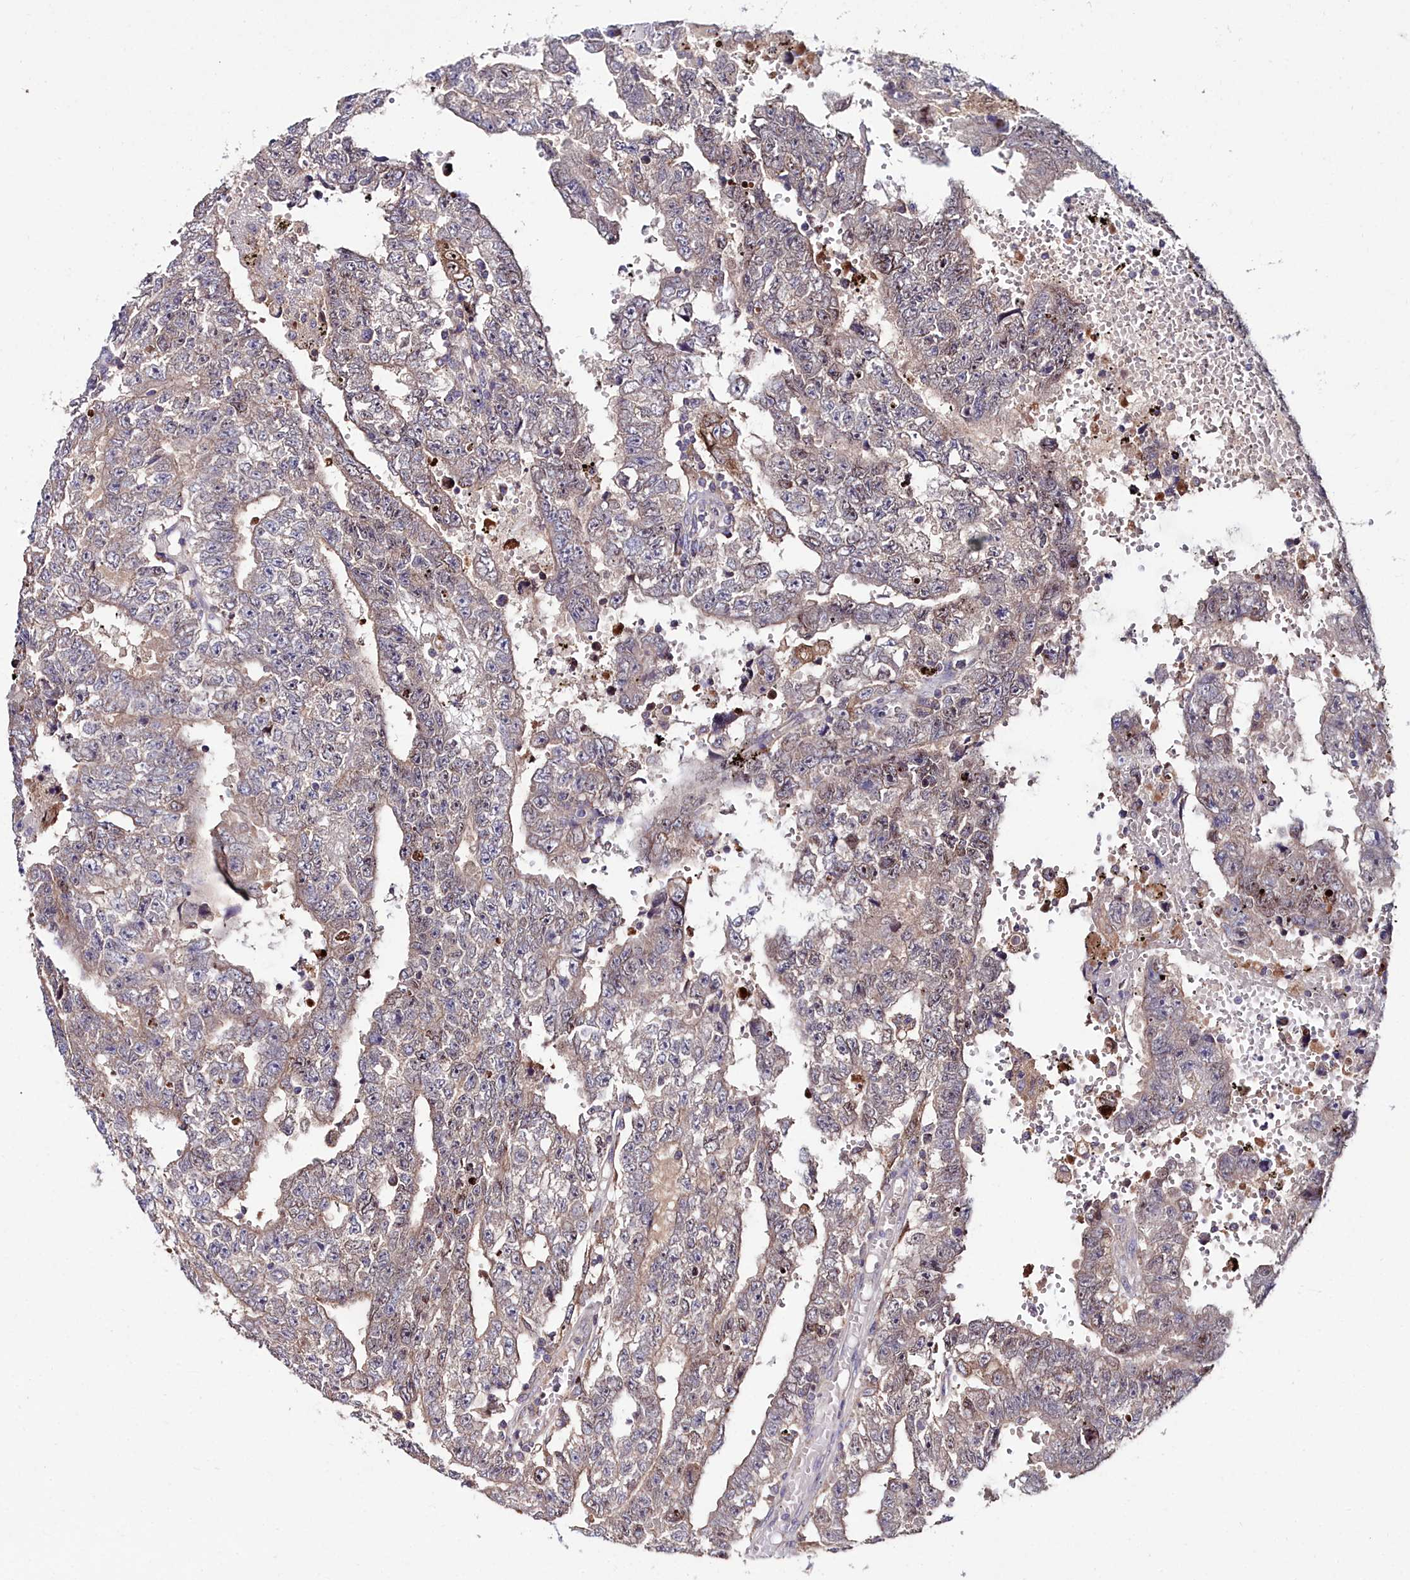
{"staining": {"intensity": "weak", "quantity": "25%-75%", "location": "cytoplasmic/membranous"}, "tissue": "testis cancer", "cell_type": "Tumor cells", "image_type": "cancer", "snomed": [{"axis": "morphology", "description": "Carcinoma, Embryonal, NOS"}, {"axis": "topography", "description": "Testis"}], "caption": "Approximately 25%-75% of tumor cells in human embryonal carcinoma (testis) show weak cytoplasmic/membranous protein staining as visualized by brown immunohistochemical staining.", "gene": "AMBRA1", "patient": {"sex": "male", "age": 25}}